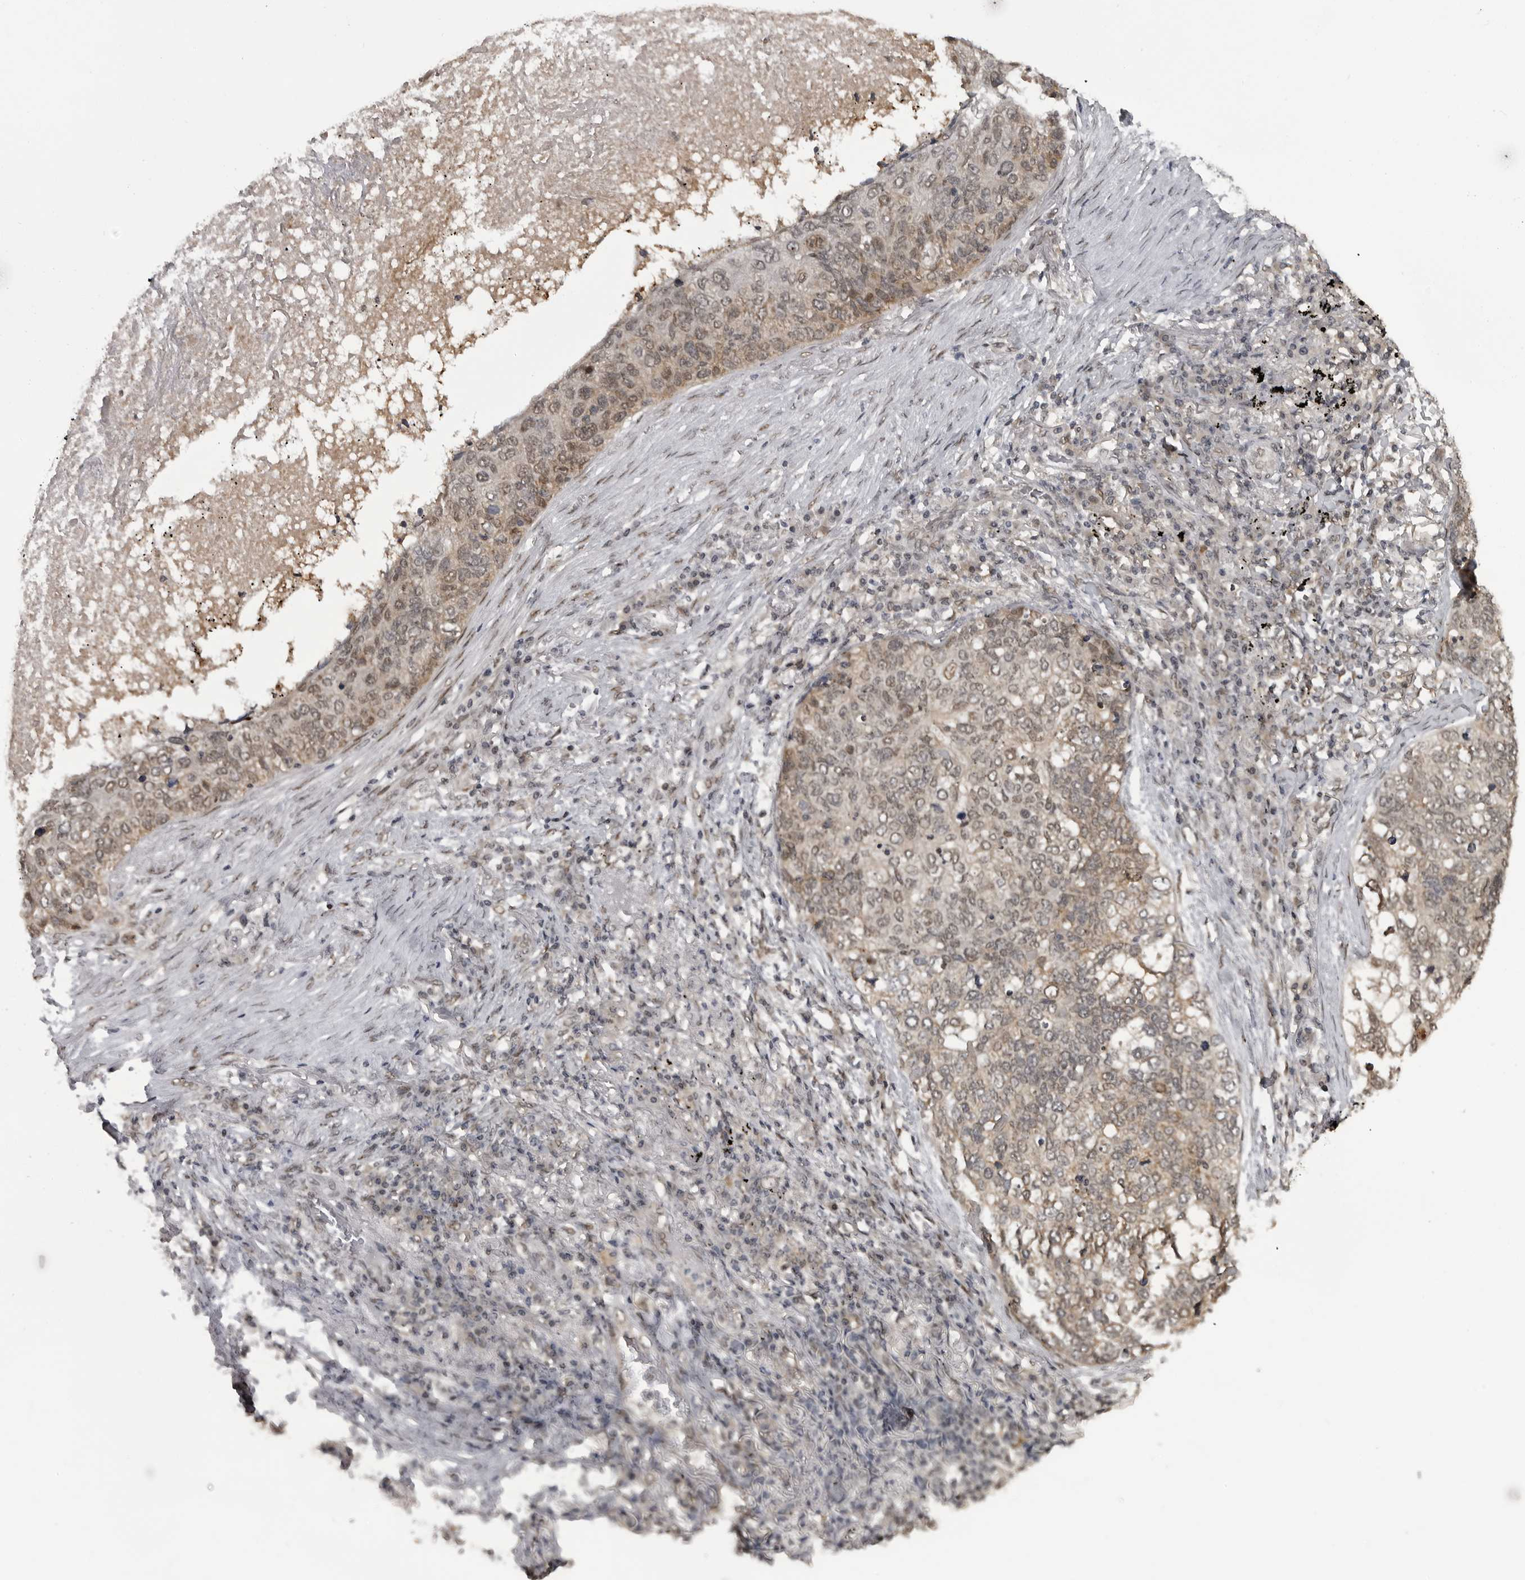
{"staining": {"intensity": "weak", "quantity": ">75%", "location": "nuclear"}, "tissue": "lung cancer", "cell_type": "Tumor cells", "image_type": "cancer", "snomed": [{"axis": "morphology", "description": "Squamous cell carcinoma, NOS"}, {"axis": "topography", "description": "Lung"}], "caption": "A high-resolution image shows immunohistochemistry (IHC) staining of lung cancer (squamous cell carcinoma), which reveals weak nuclear staining in about >75% of tumor cells.", "gene": "C8orf58", "patient": {"sex": "female", "age": 63}}